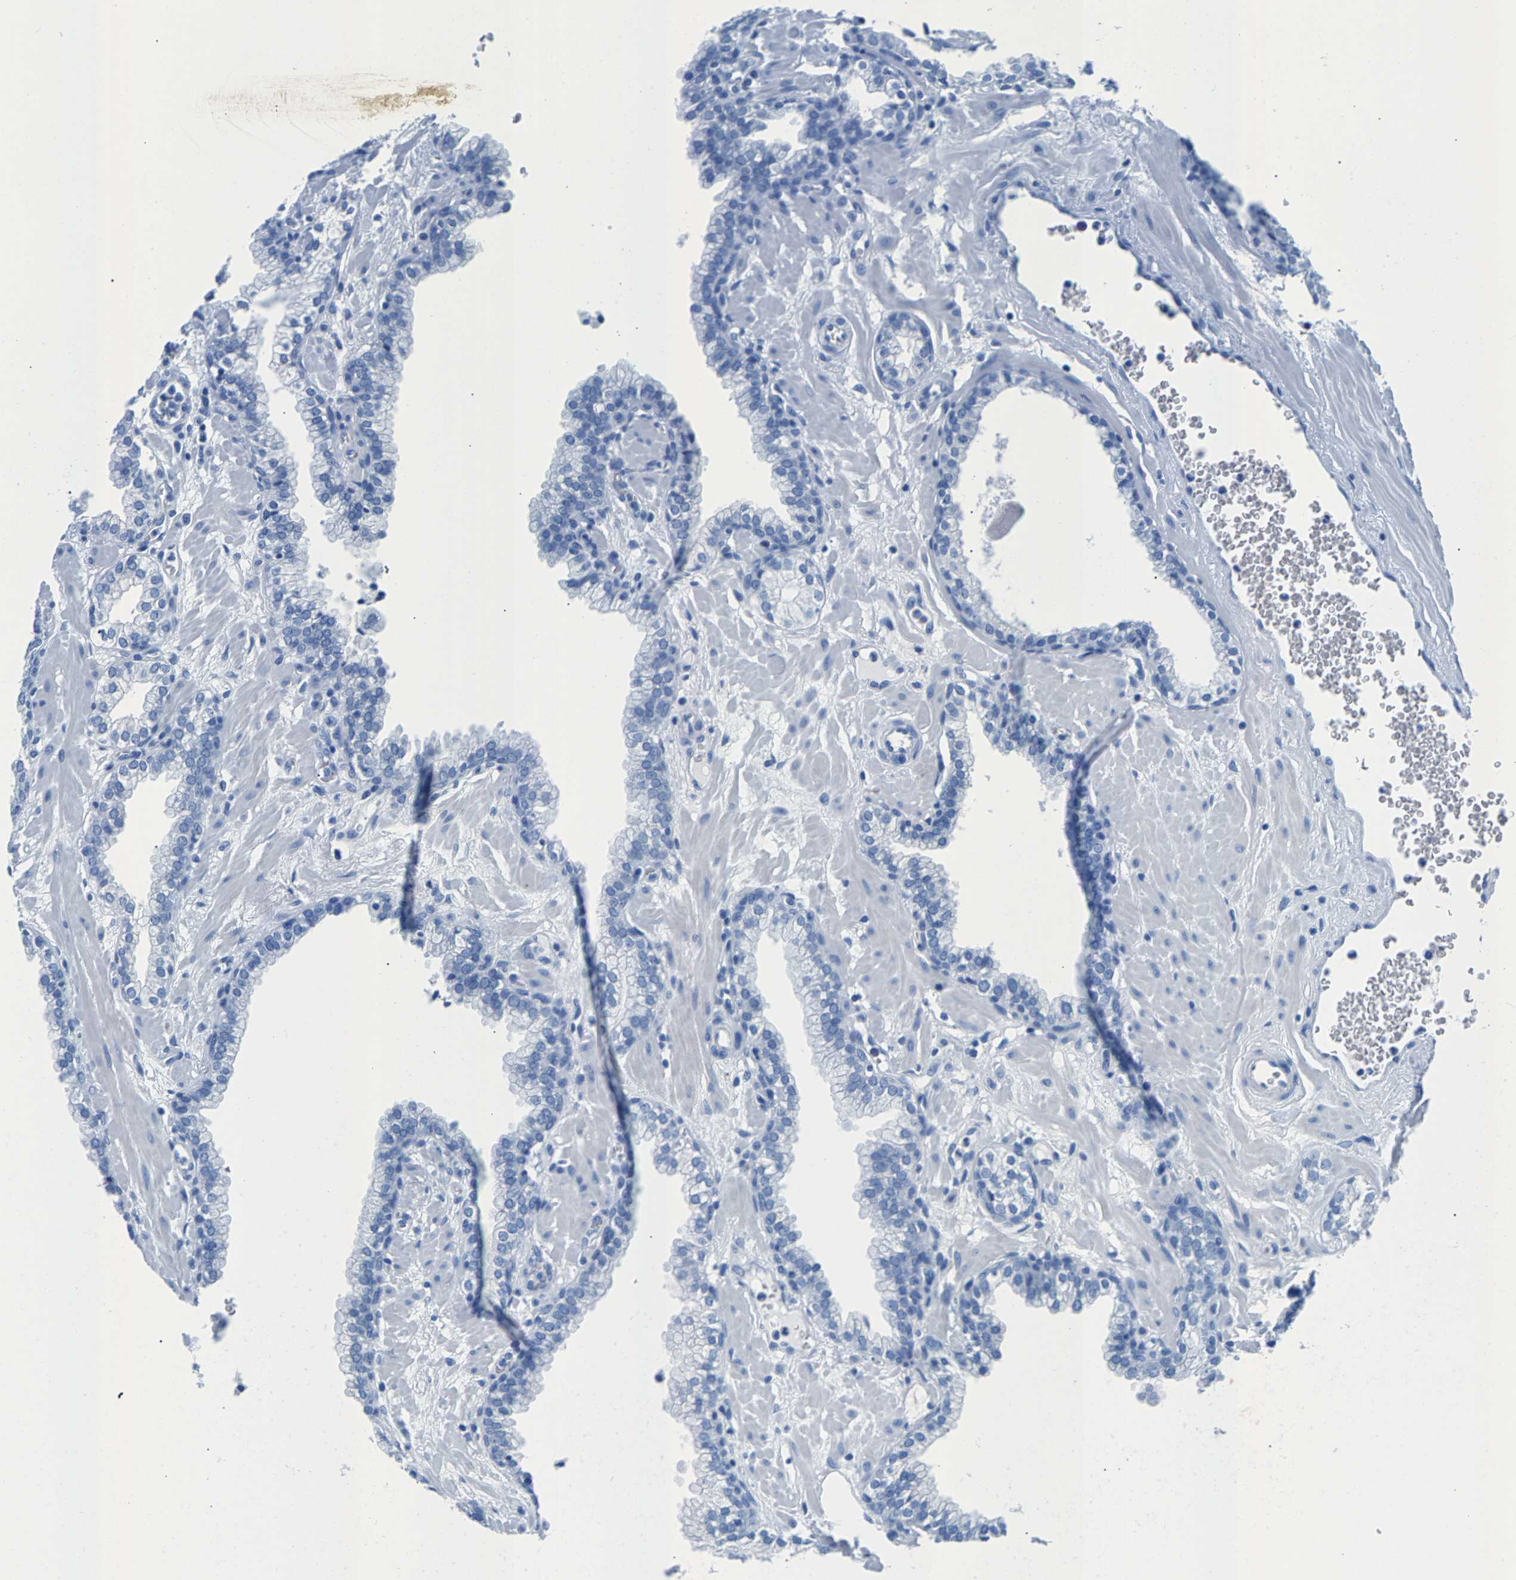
{"staining": {"intensity": "negative", "quantity": "none", "location": "none"}, "tissue": "prostate", "cell_type": "Glandular cells", "image_type": "normal", "snomed": [{"axis": "morphology", "description": "Normal tissue, NOS"}, {"axis": "morphology", "description": "Urothelial carcinoma, Low grade"}, {"axis": "topography", "description": "Urinary bladder"}, {"axis": "topography", "description": "Prostate"}], "caption": "Glandular cells are negative for brown protein staining in normal prostate. The staining was performed using DAB to visualize the protein expression in brown, while the nuclei were stained in blue with hematoxylin (Magnification: 20x).", "gene": "CPS1", "patient": {"sex": "male", "age": 60}}